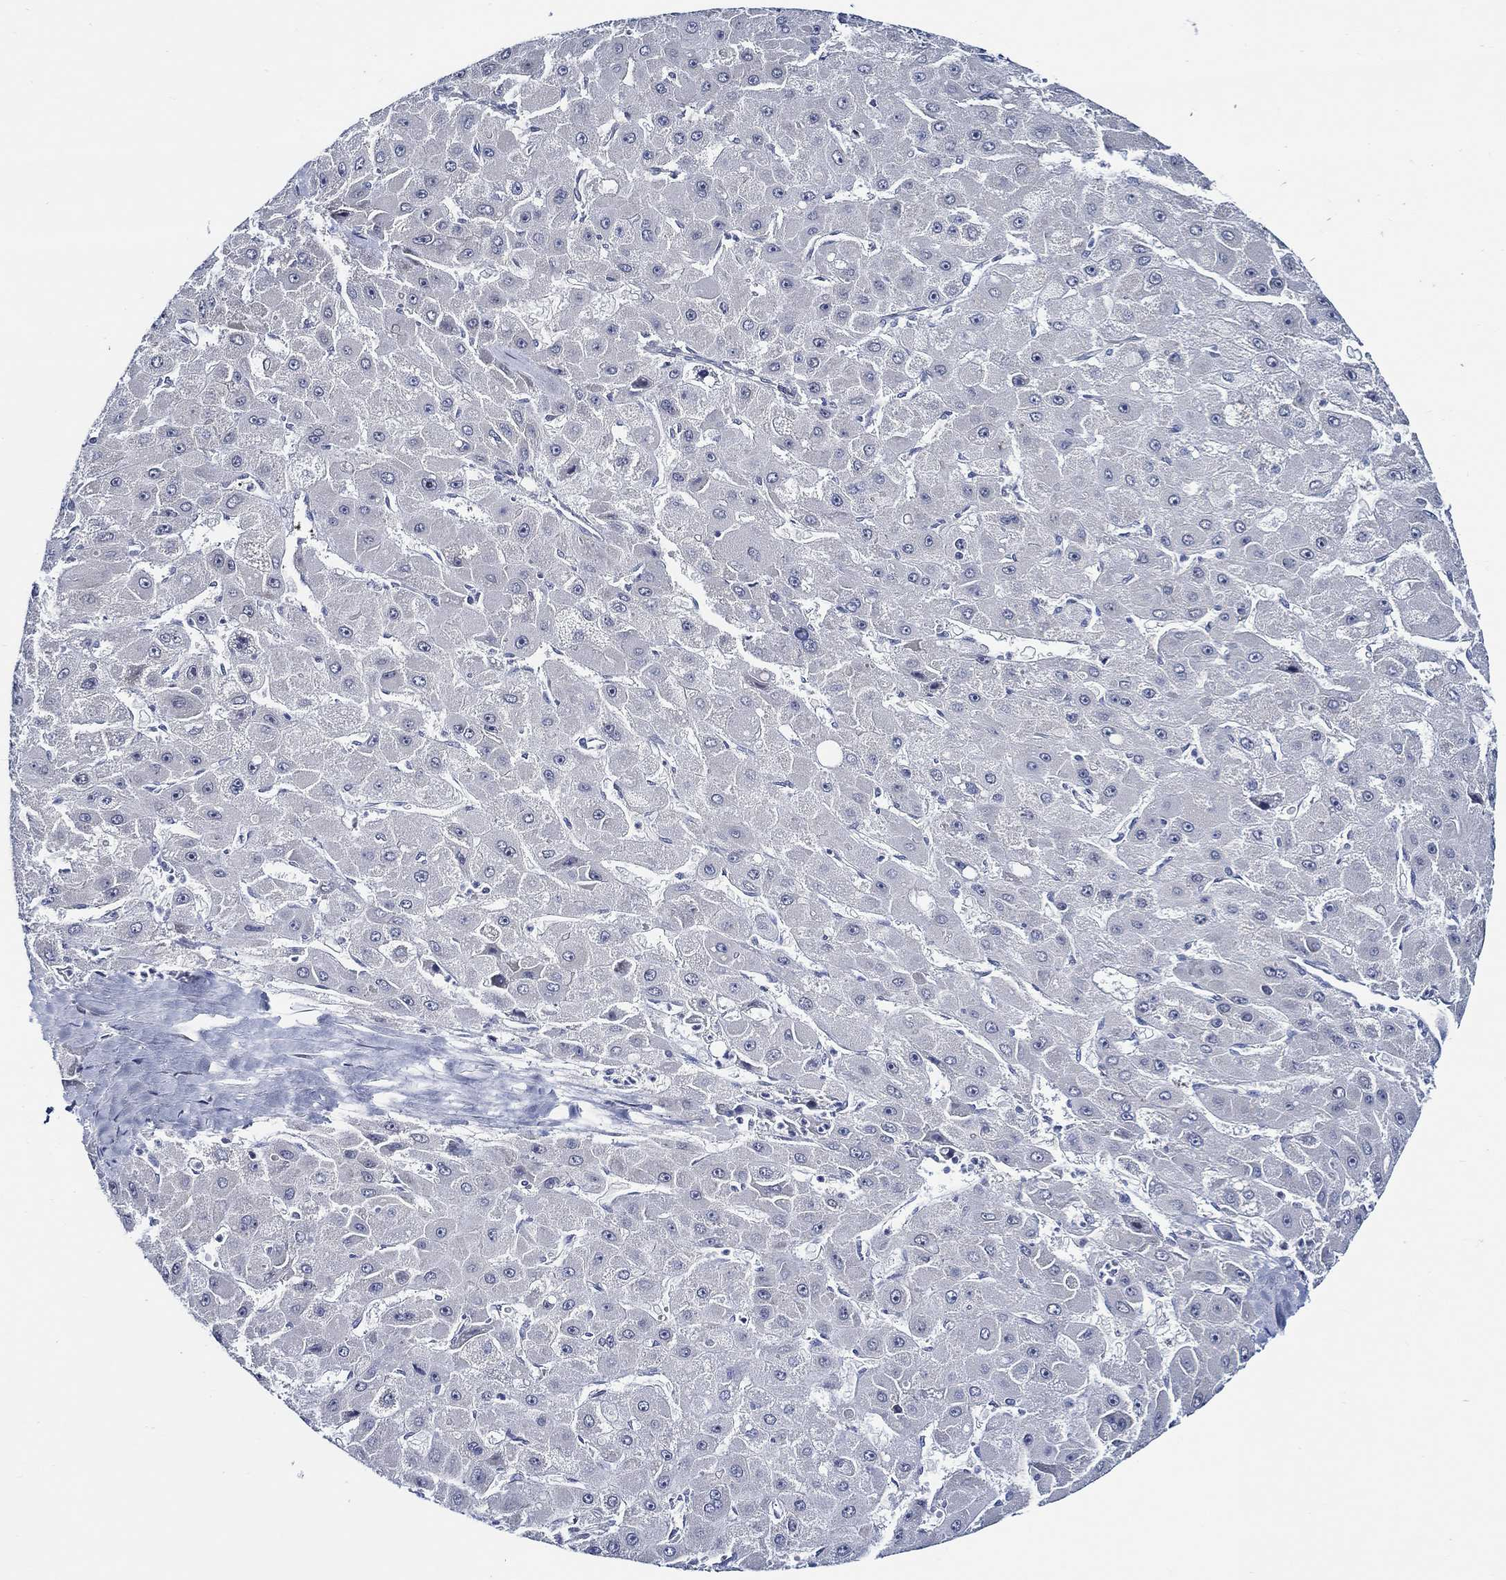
{"staining": {"intensity": "negative", "quantity": "none", "location": "none"}, "tissue": "liver cancer", "cell_type": "Tumor cells", "image_type": "cancer", "snomed": [{"axis": "morphology", "description": "Carcinoma, Hepatocellular, NOS"}, {"axis": "topography", "description": "Liver"}], "caption": "High power microscopy histopathology image of an IHC micrograph of liver cancer (hepatocellular carcinoma), revealing no significant staining in tumor cells. (Brightfield microscopy of DAB (3,3'-diaminobenzidine) IHC at high magnification).", "gene": "C8orf48", "patient": {"sex": "female", "age": 25}}